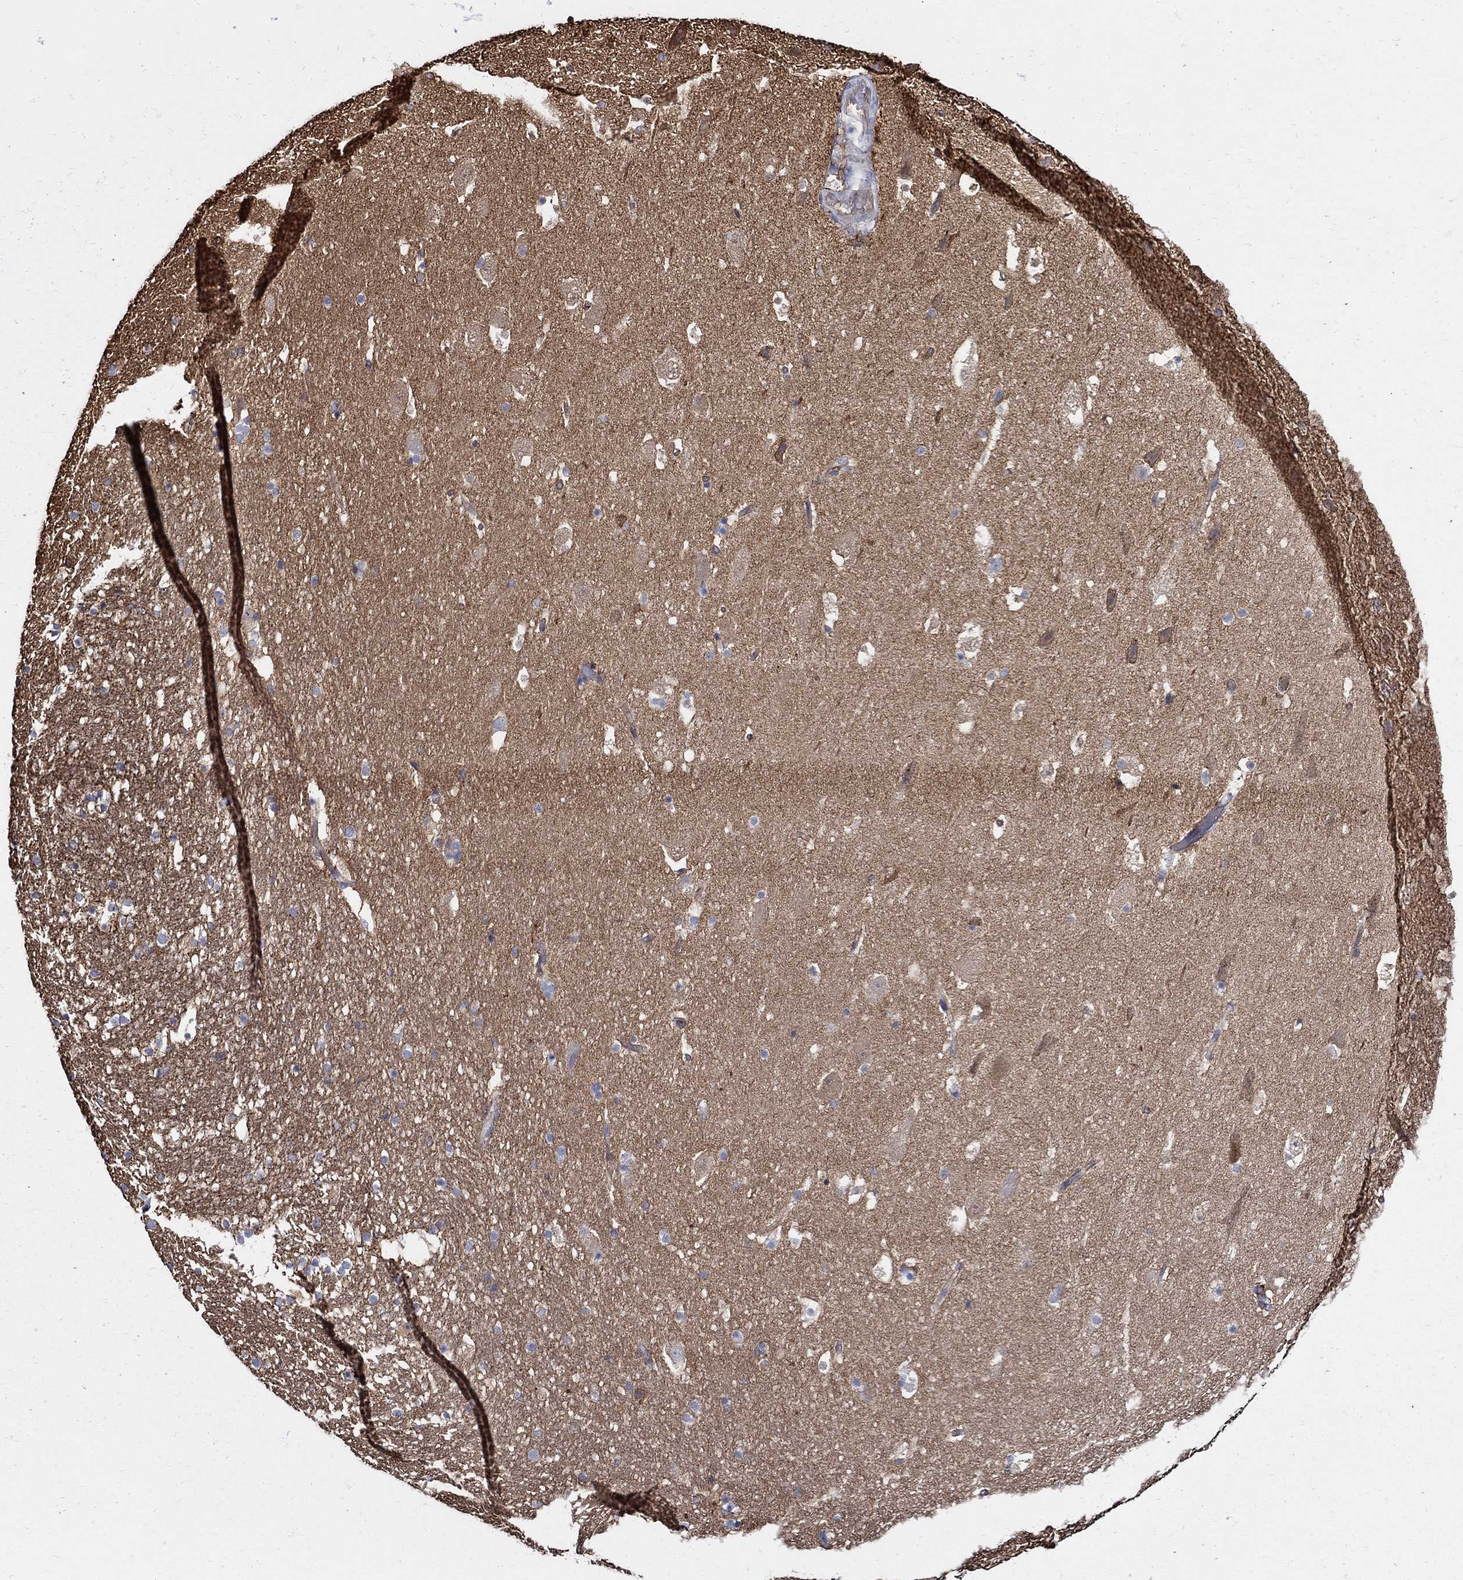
{"staining": {"intensity": "negative", "quantity": "none", "location": "none"}, "tissue": "hippocampus", "cell_type": "Glial cells", "image_type": "normal", "snomed": [{"axis": "morphology", "description": "Normal tissue, NOS"}, {"axis": "topography", "description": "Hippocampus"}], "caption": "DAB (3,3'-diaminobenzidine) immunohistochemical staining of normal human hippocampus demonstrates no significant expression in glial cells.", "gene": "APBB3", "patient": {"sex": "male", "age": 51}}